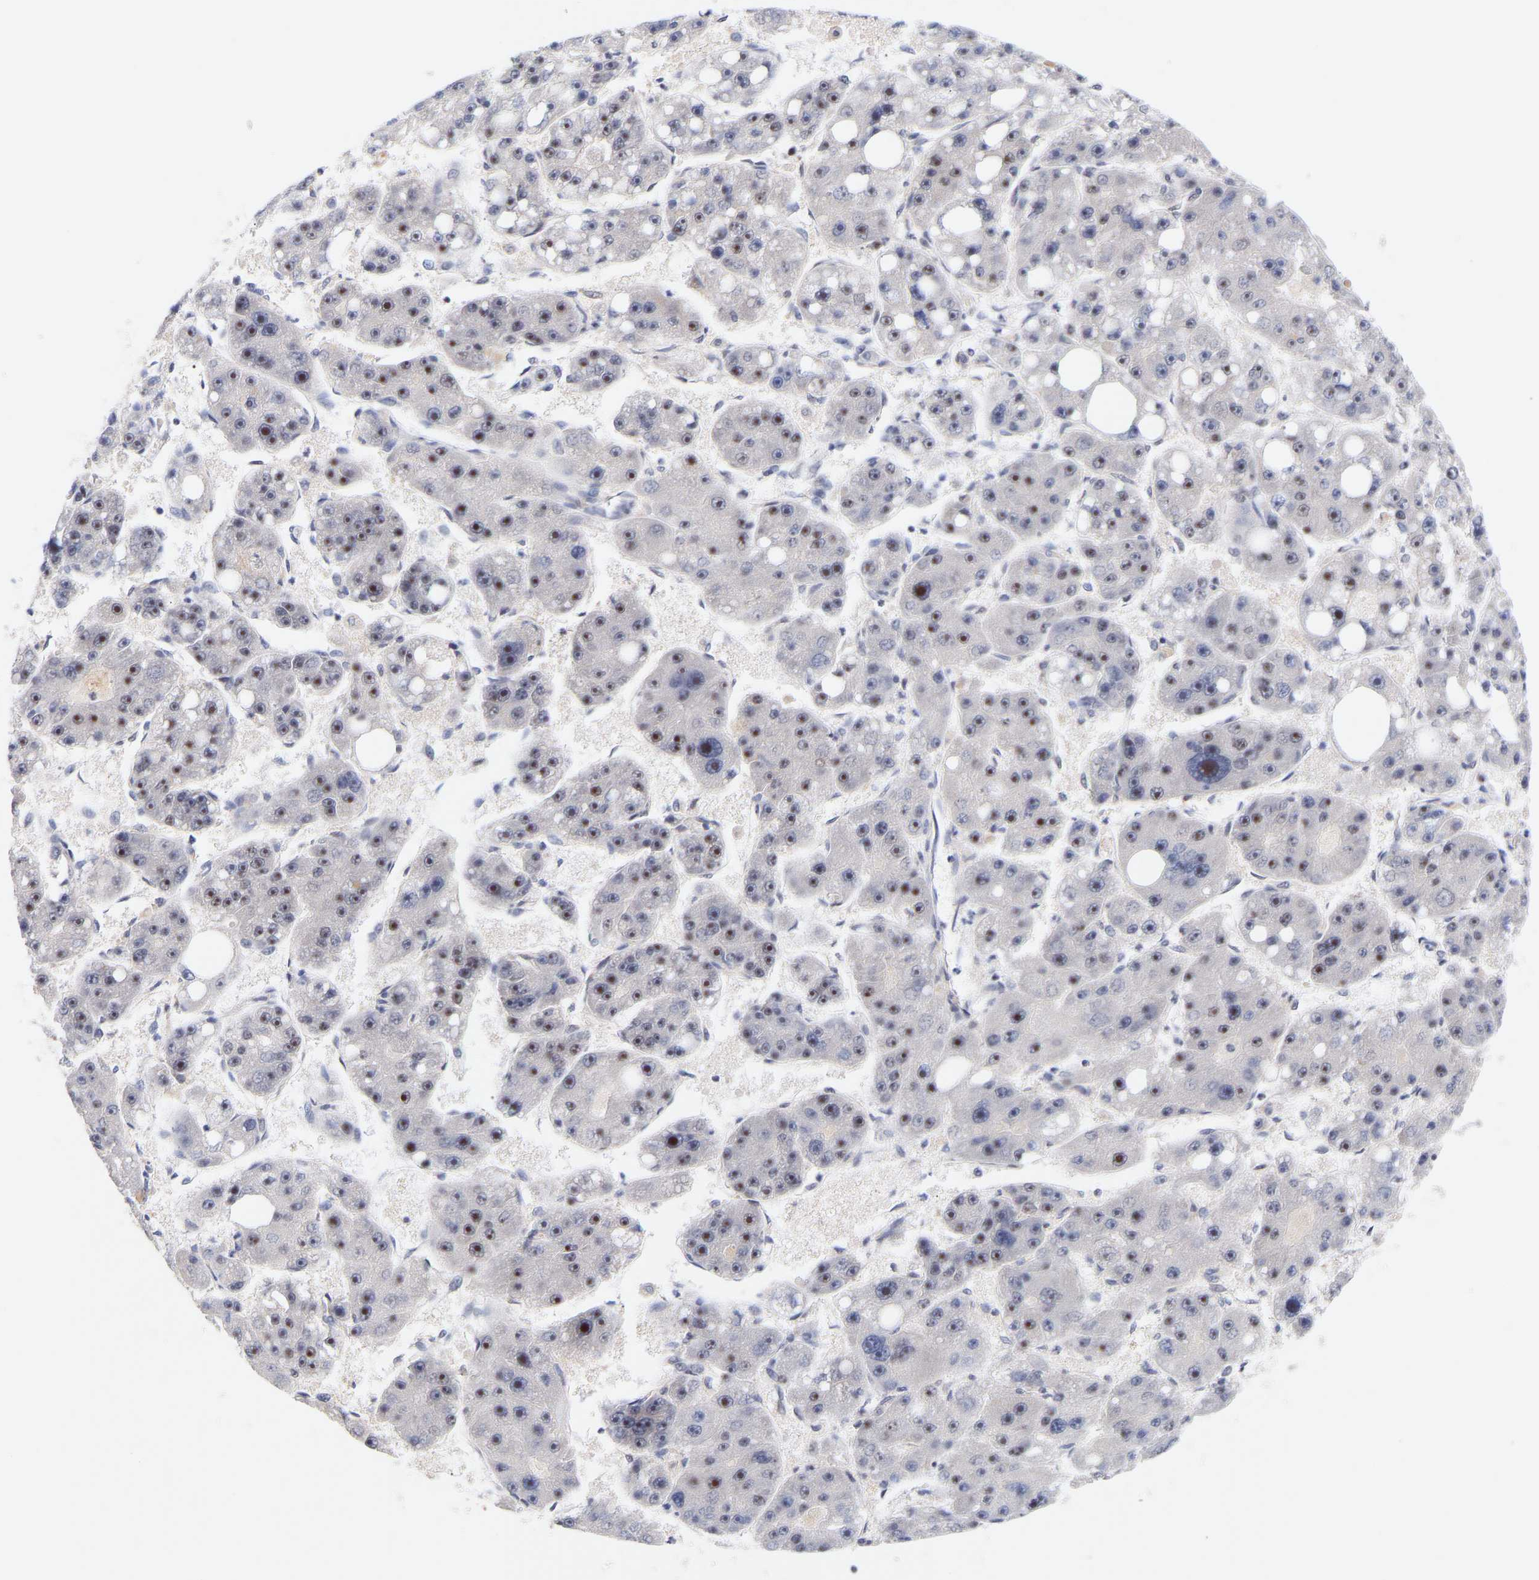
{"staining": {"intensity": "moderate", "quantity": "25%-75%", "location": "nuclear"}, "tissue": "liver cancer", "cell_type": "Tumor cells", "image_type": "cancer", "snomed": [{"axis": "morphology", "description": "Carcinoma, Hepatocellular, NOS"}, {"axis": "topography", "description": "Liver"}], "caption": "This image displays liver hepatocellular carcinoma stained with immunohistochemistry (IHC) to label a protein in brown. The nuclear of tumor cells show moderate positivity for the protein. Nuclei are counter-stained blue.", "gene": "RBM15", "patient": {"sex": "female", "age": 61}}